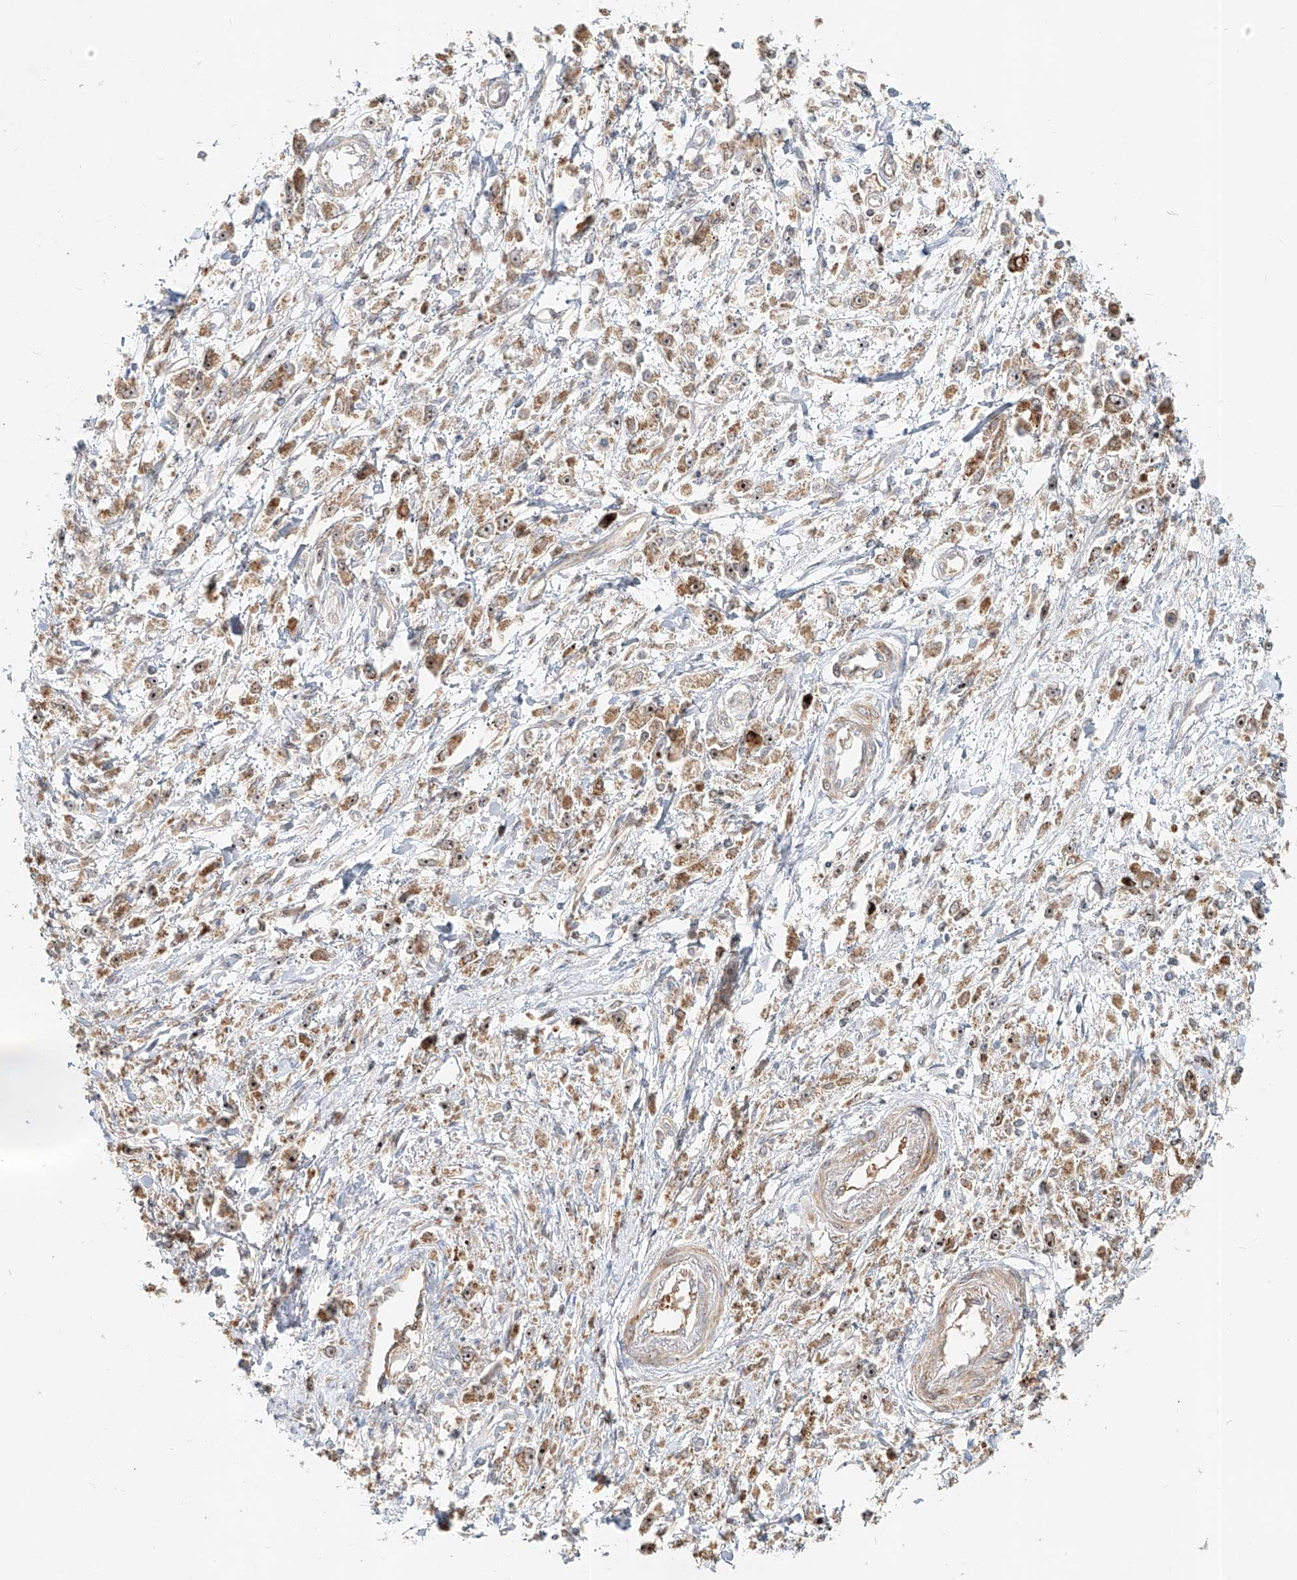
{"staining": {"intensity": "moderate", "quantity": ">75%", "location": "cytoplasmic/membranous"}, "tissue": "stomach cancer", "cell_type": "Tumor cells", "image_type": "cancer", "snomed": [{"axis": "morphology", "description": "Adenocarcinoma, NOS"}, {"axis": "topography", "description": "Stomach"}], "caption": "Adenocarcinoma (stomach) stained with immunohistochemistry (IHC) displays moderate cytoplasmic/membranous positivity in approximately >75% of tumor cells.", "gene": "FGD2", "patient": {"sex": "female", "age": 59}}